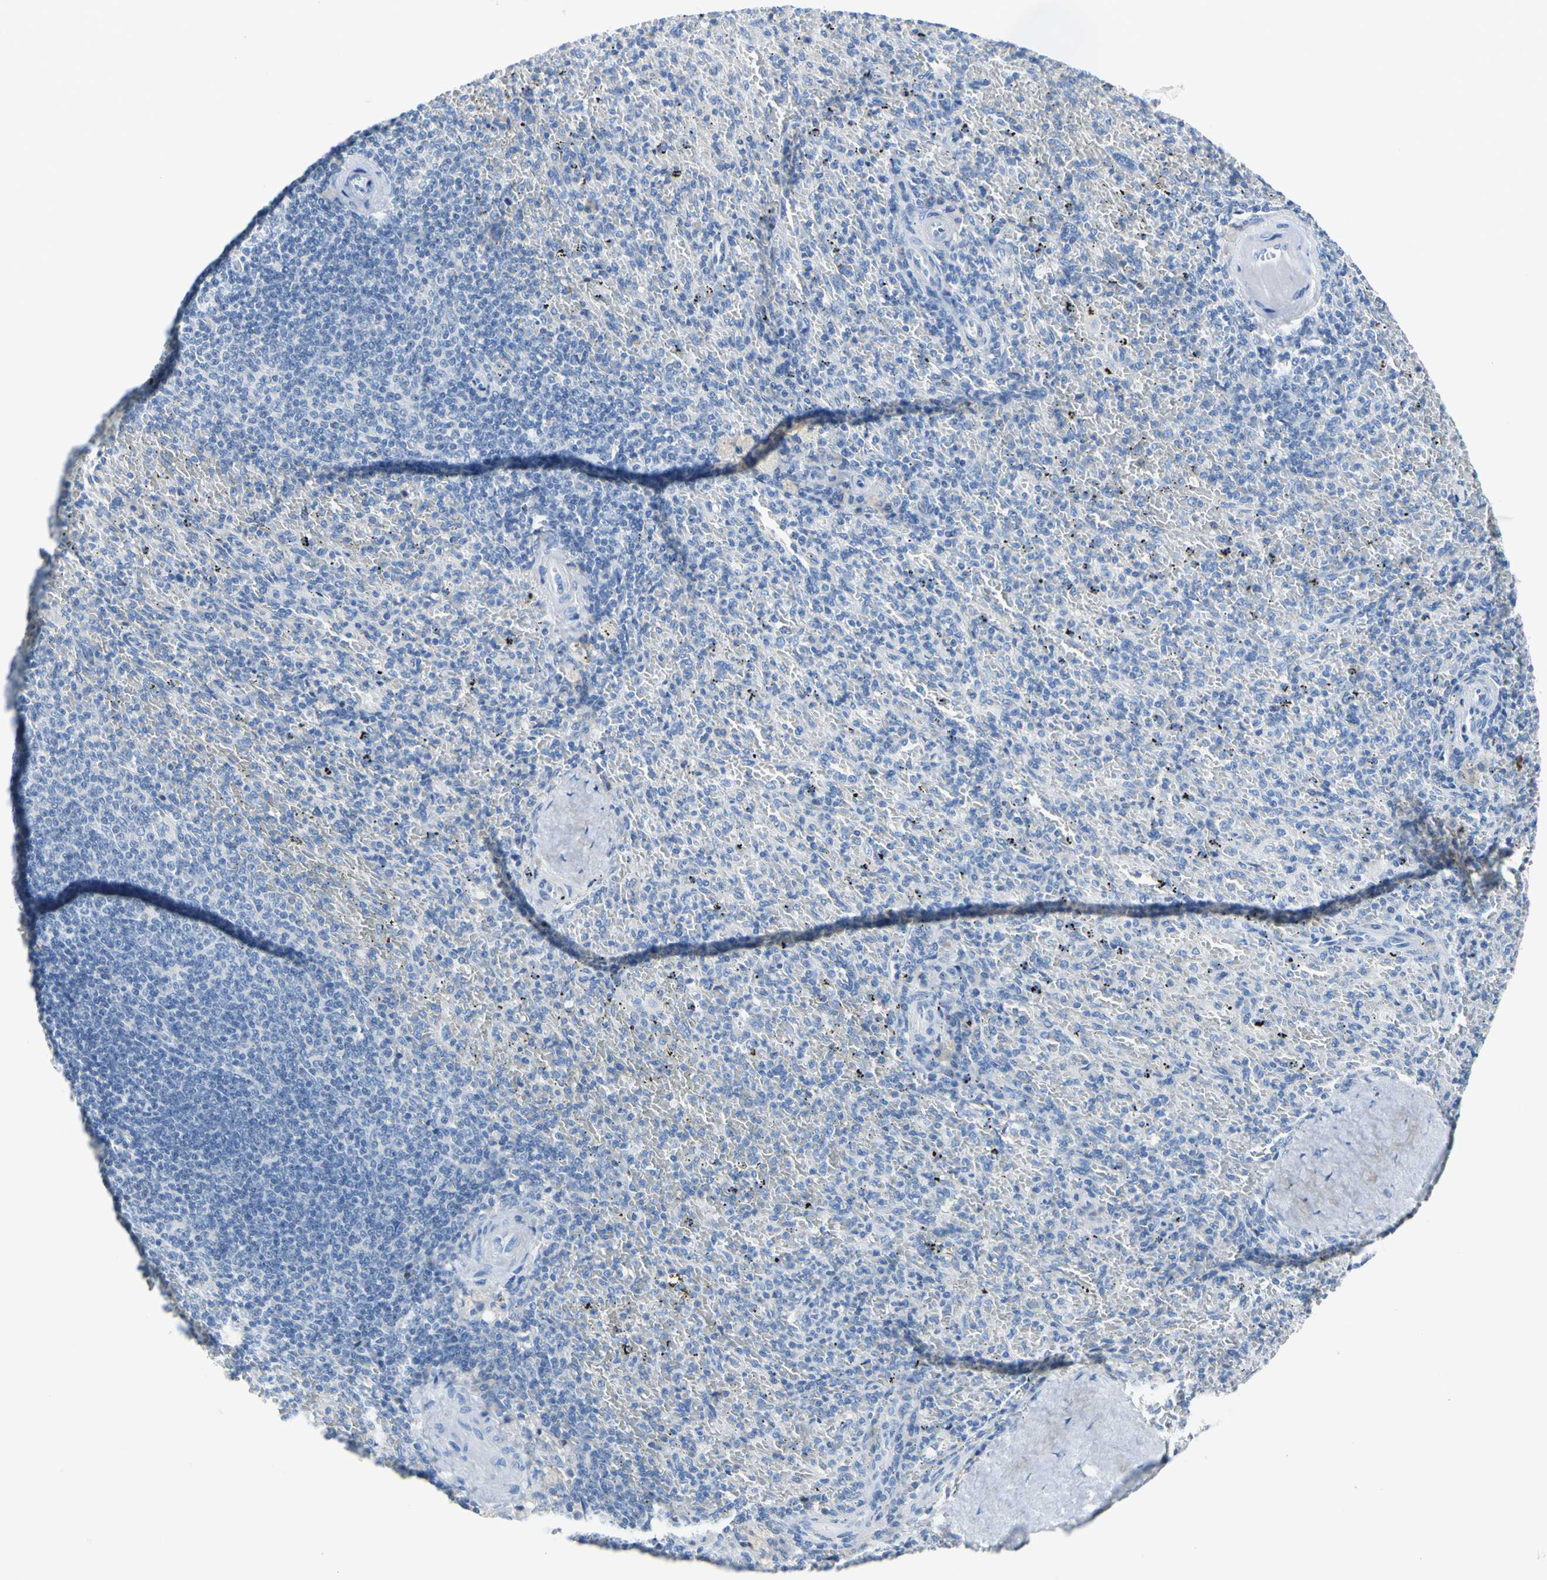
{"staining": {"intensity": "negative", "quantity": "none", "location": "none"}, "tissue": "spleen", "cell_type": "Cells in red pulp", "image_type": "normal", "snomed": [{"axis": "morphology", "description": "Normal tissue, NOS"}, {"axis": "topography", "description": "Spleen"}], "caption": "DAB immunohistochemical staining of unremarkable human spleen shows no significant expression in cells in red pulp.", "gene": "PDPN", "patient": {"sex": "female", "age": 43}}